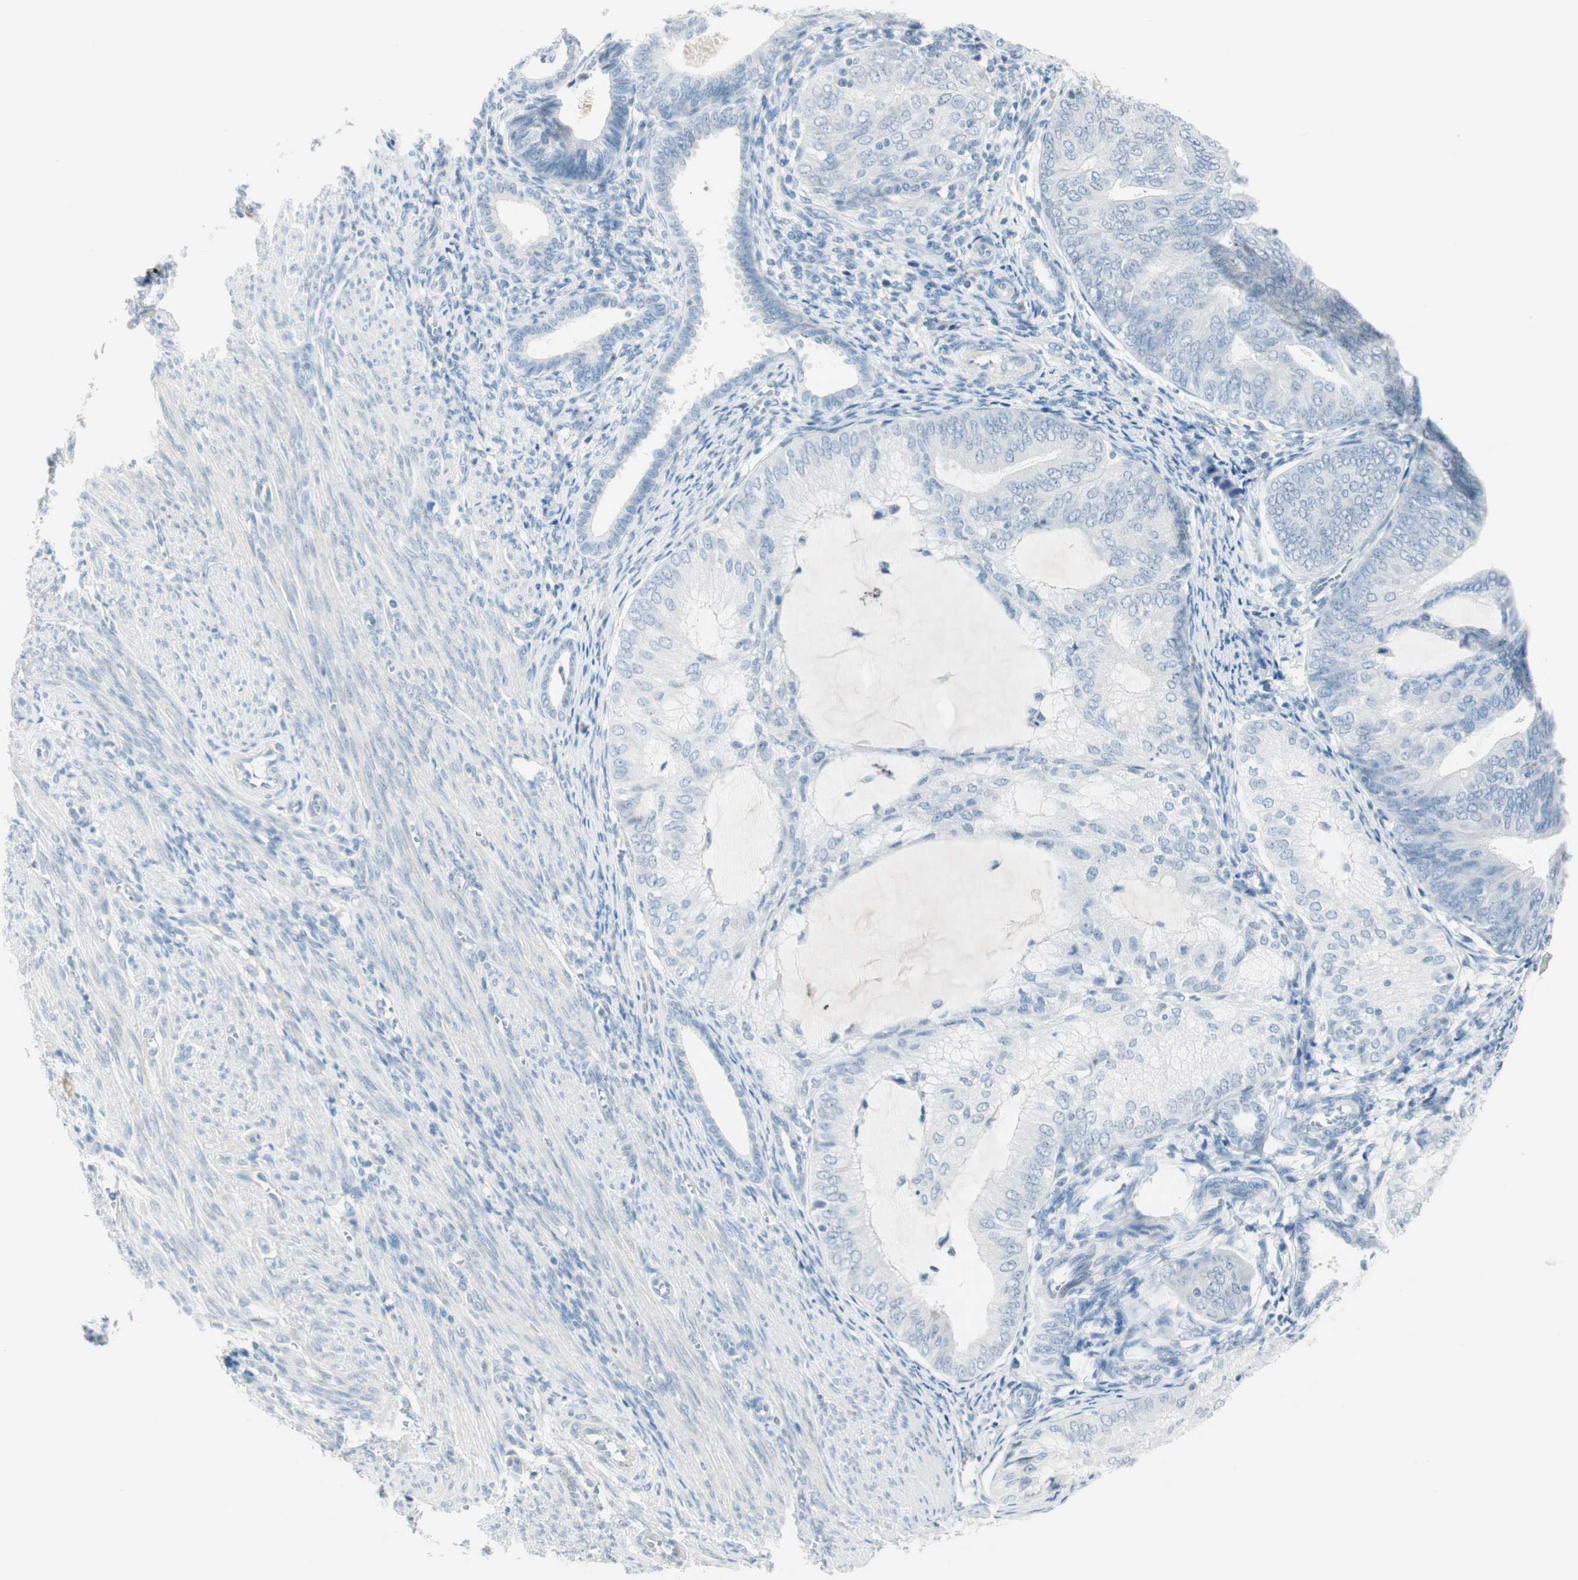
{"staining": {"intensity": "negative", "quantity": "none", "location": "none"}, "tissue": "endometrial cancer", "cell_type": "Tumor cells", "image_type": "cancer", "snomed": [{"axis": "morphology", "description": "Adenocarcinoma, NOS"}, {"axis": "topography", "description": "Endometrium"}], "caption": "The photomicrograph demonstrates no staining of tumor cells in adenocarcinoma (endometrial). Brightfield microscopy of immunohistochemistry stained with DAB (3,3'-diaminobenzidine) (brown) and hematoxylin (blue), captured at high magnification.", "gene": "MLLT10", "patient": {"sex": "female", "age": 81}}